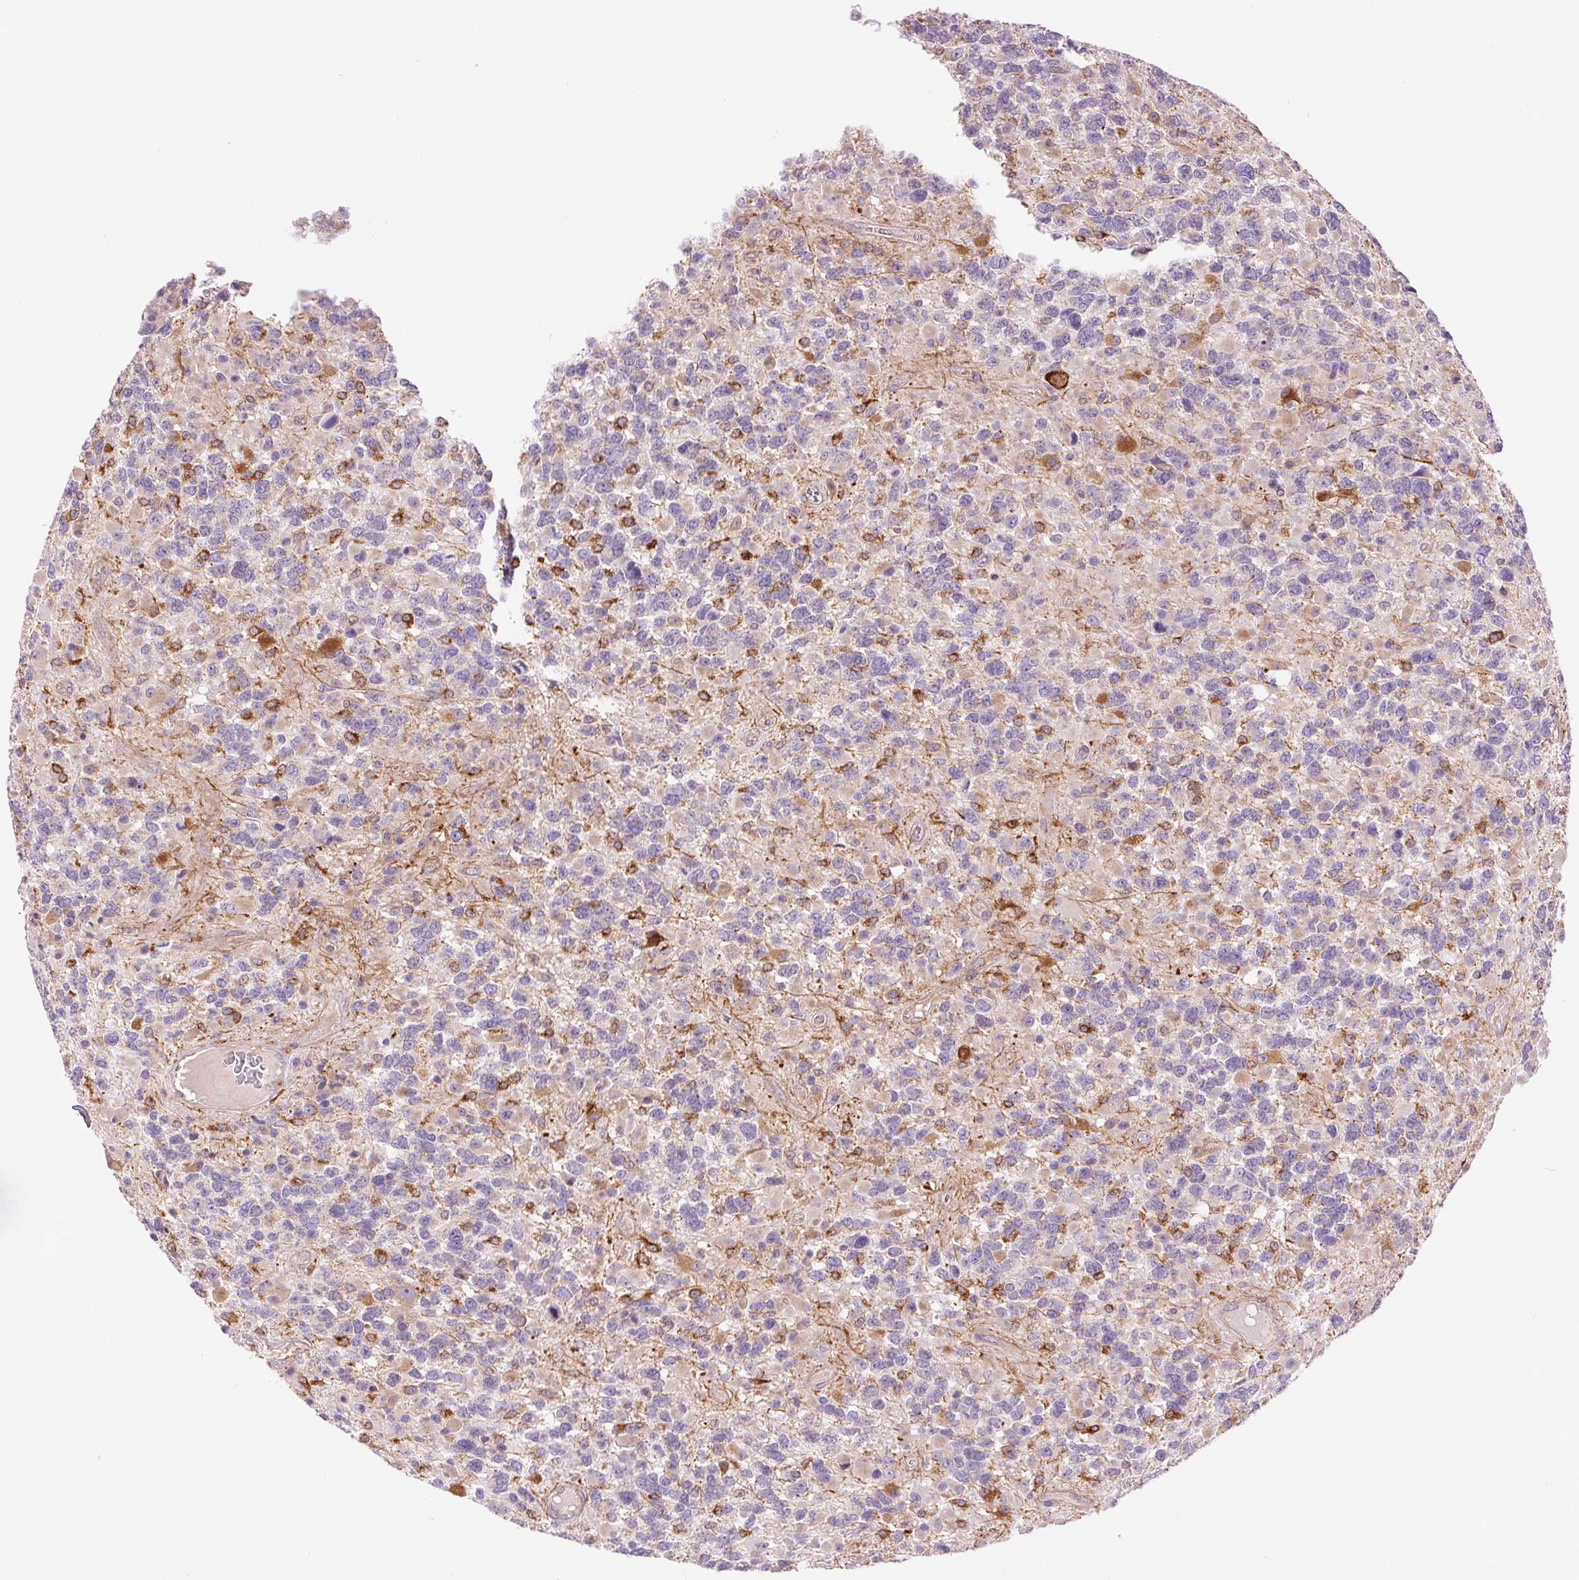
{"staining": {"intensity": "negative", "quantity": "none", "location": "none"}, "tissue": "glioma", "cell_type": "Tumor cells", "image_type": "cancer", "snomed": [{"axis": "morphology", "description": "Glioma, malignant, High grade"}, {"axis": "topography", "description": "Brain"}], "caption": "Protein analysis of glioma exhibits no significant staining in tumor cells.", "gene": "METTL17", "patient": {"sex": "female", "age": 40}}